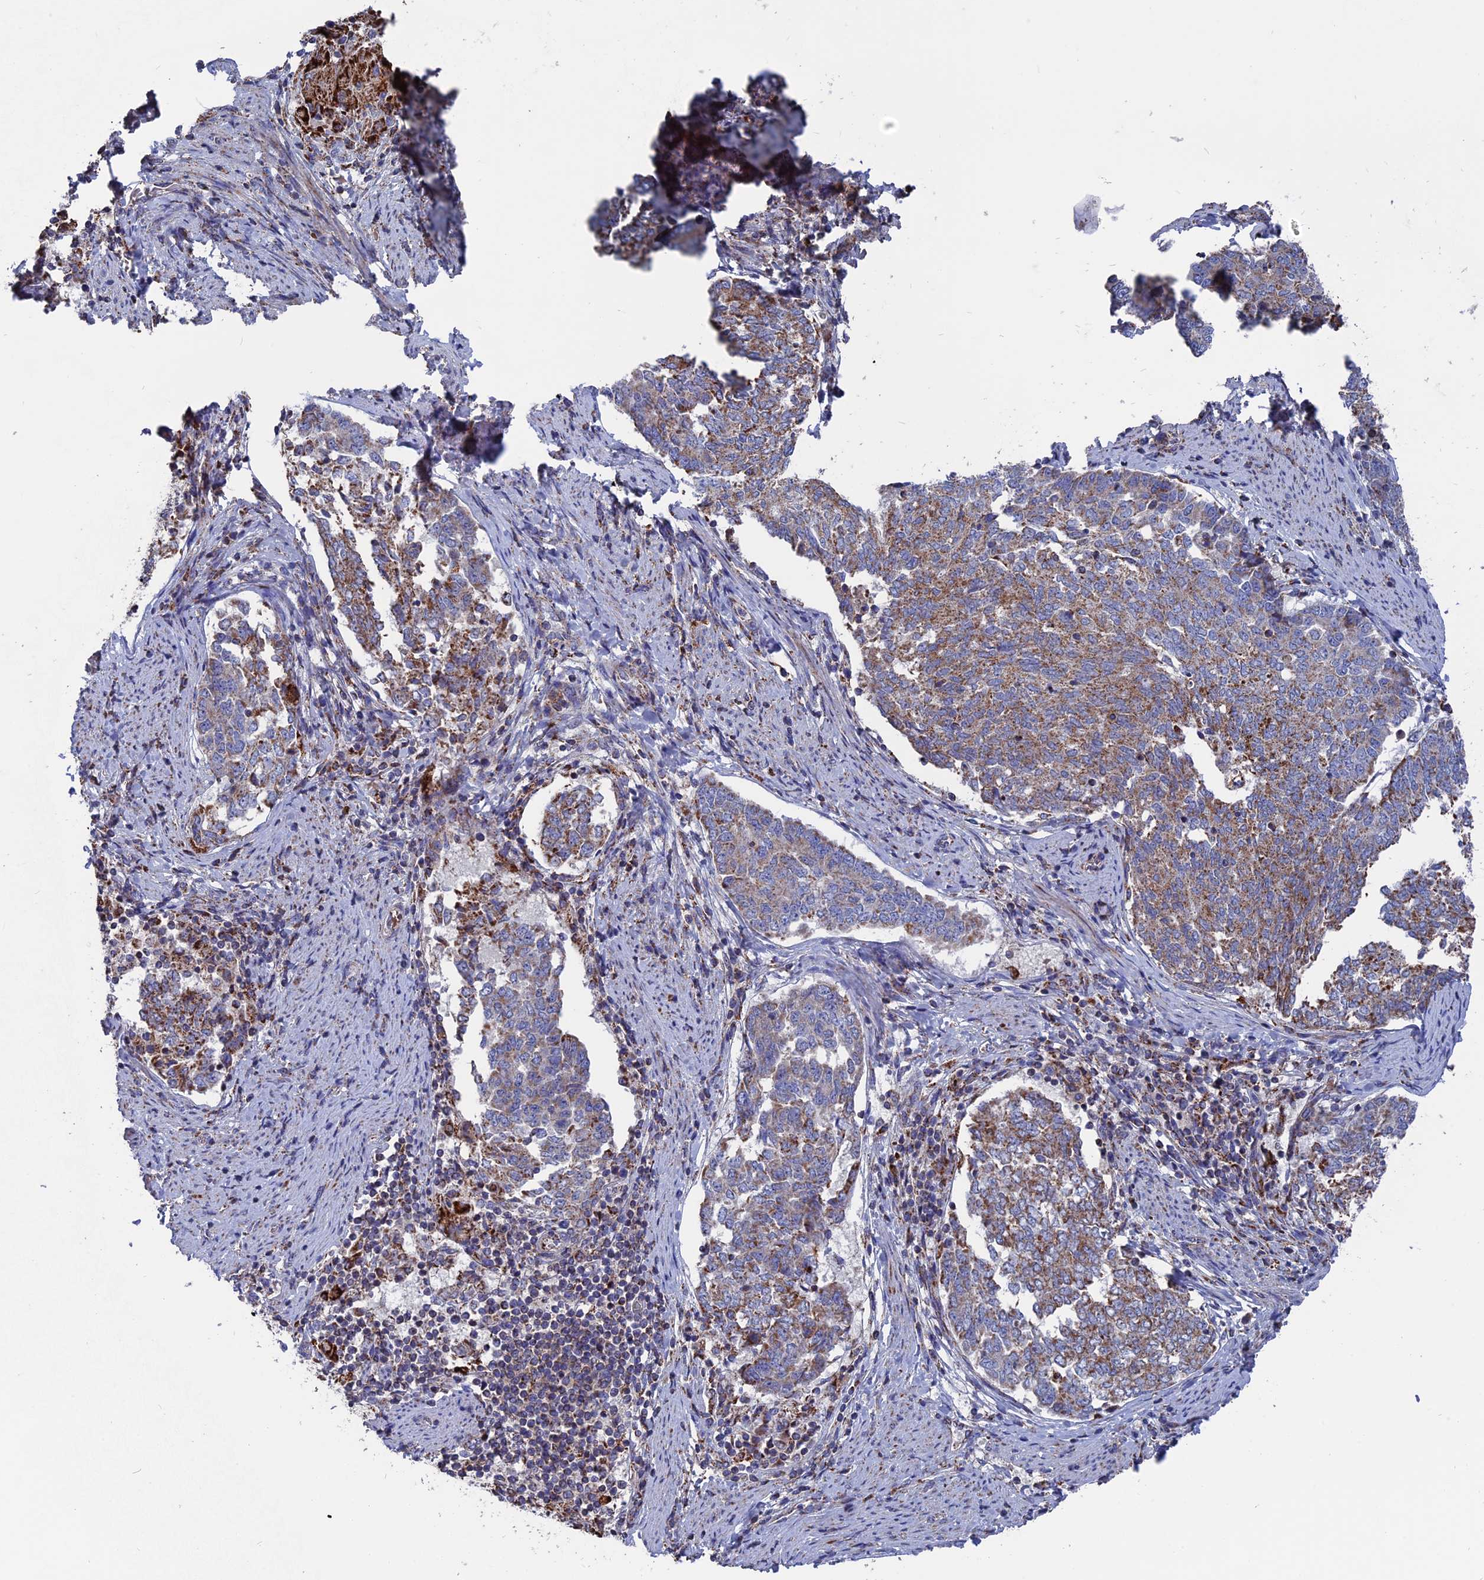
{"staining": {"intensity": "moderate", "quantity": ">75%", "location": "cytoplasmic/membranous"}, "tissue": "endometrial cancer", "cell_type": "Tumor cells", "image_type": "cancer", "snomed": [{"axis": "morphology", "description": "Adenocarcinoma, NOS"}, {"axis": "topography", "description": "Endometrium"}], "caption": "Protein expression analysis of human endometrial adenocarcinoma reveals moderate cytoplasmic/membranous staining in approximately >75% of tumor cells. Ihc stains the protein of interest in brown and the nuclei are stained blue.", "gene": "TGFA", "patient": {"sex": "female", "age": 80}}